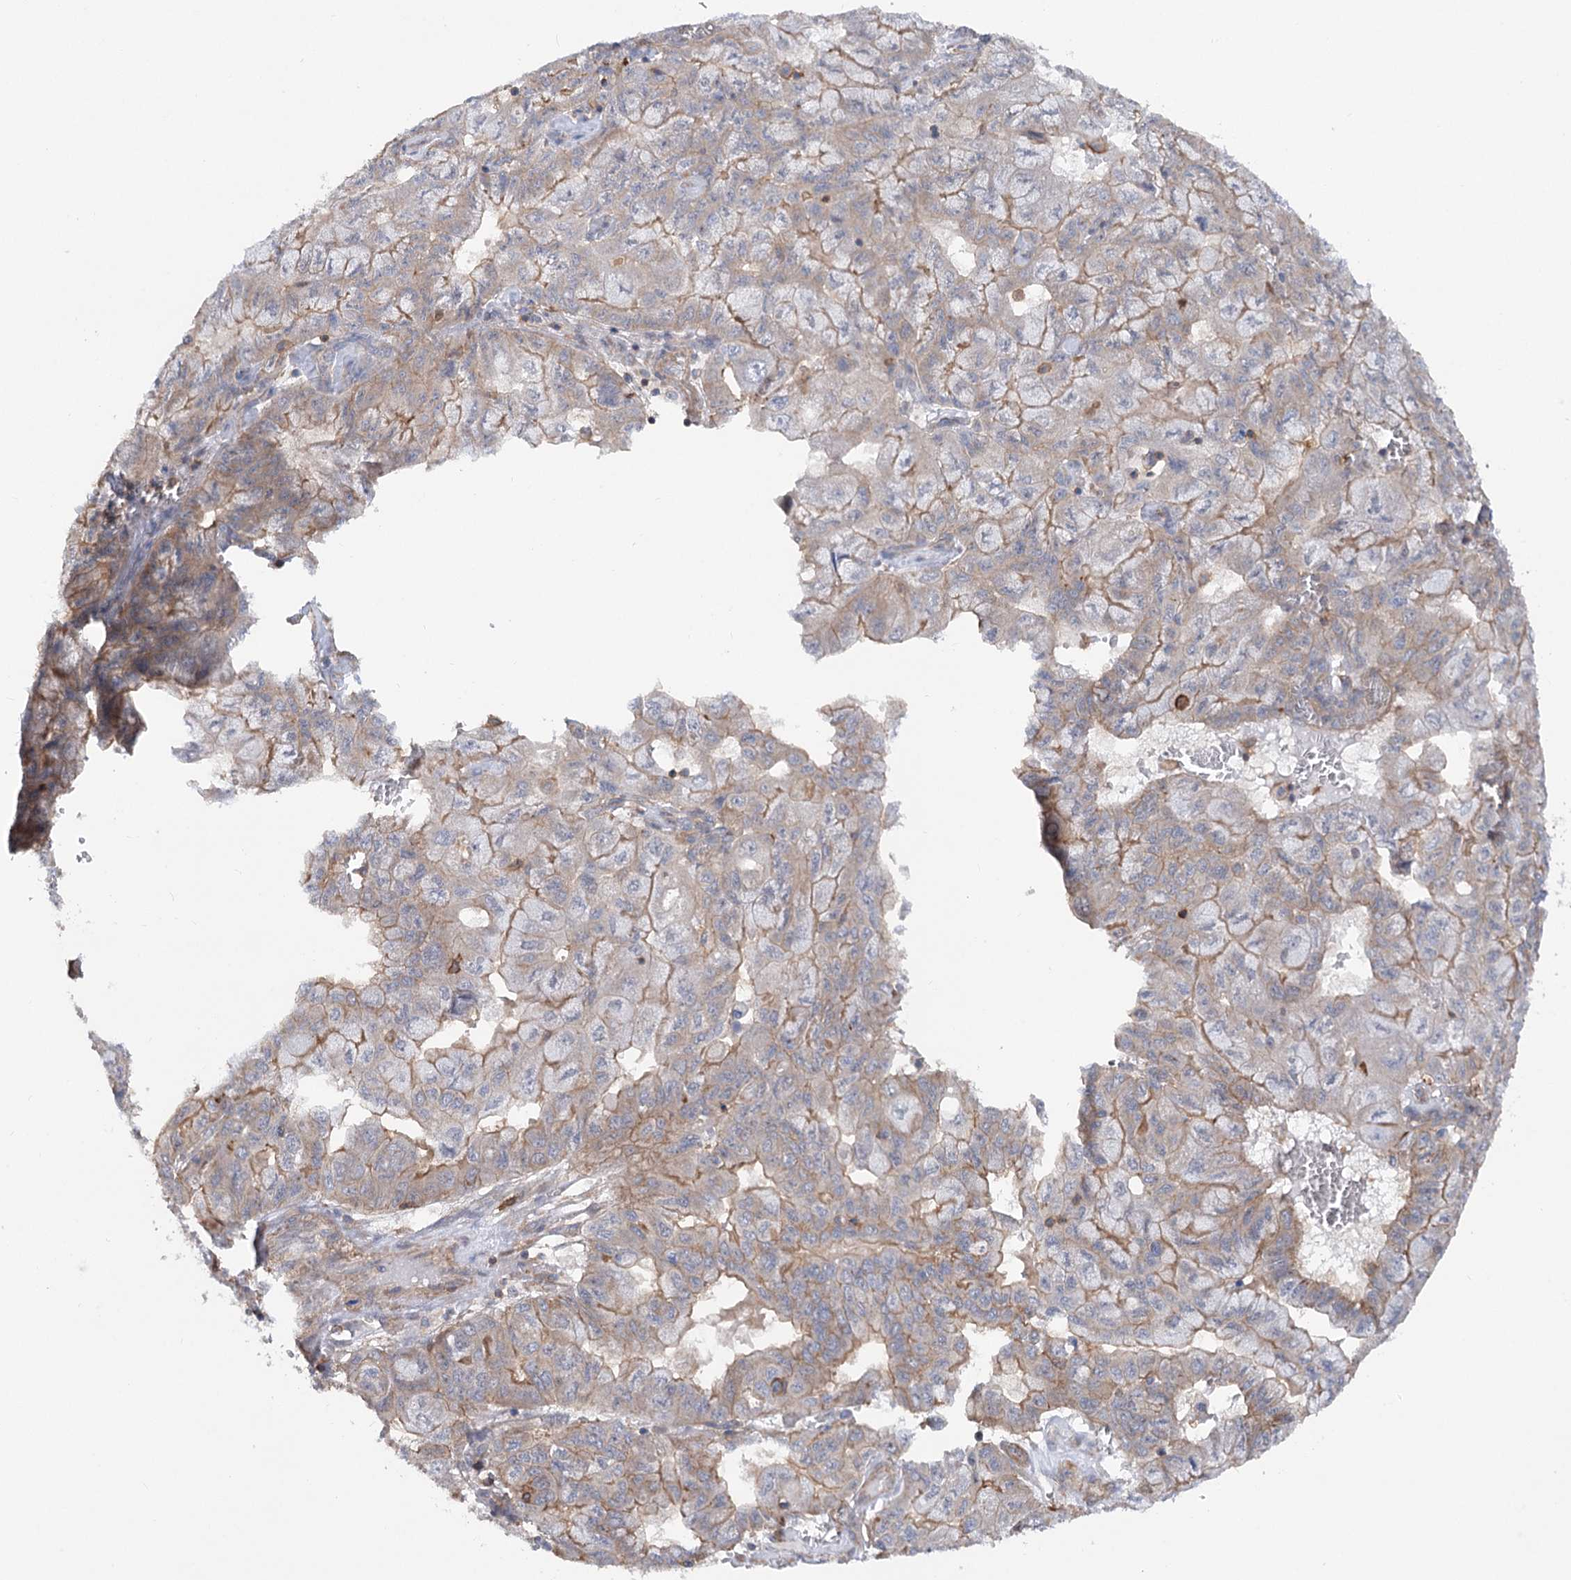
{"staining": {"intensity": "moderate", "quantity": "<25%", "location": "cytoplasmic/membranous"}, "tissue": "pancreatic cancer", "cell_type": "Tumor cells", "image_type": "cancer", "snomed": [{"axis": "morphology", "description": "Adenocarcinoma, NOS"}, {"axis": "topography", "description": "Pancreas"}], "caption": "This is a micrograph of immunohistochemistry (IHC) staining of pancreatic adenocarcinoma, which shows moderate positivity in the cytoplasmic/membranous of tumor cells.", "gene": "LARP1B", "patient": {"sex": "male", "age": 51}}